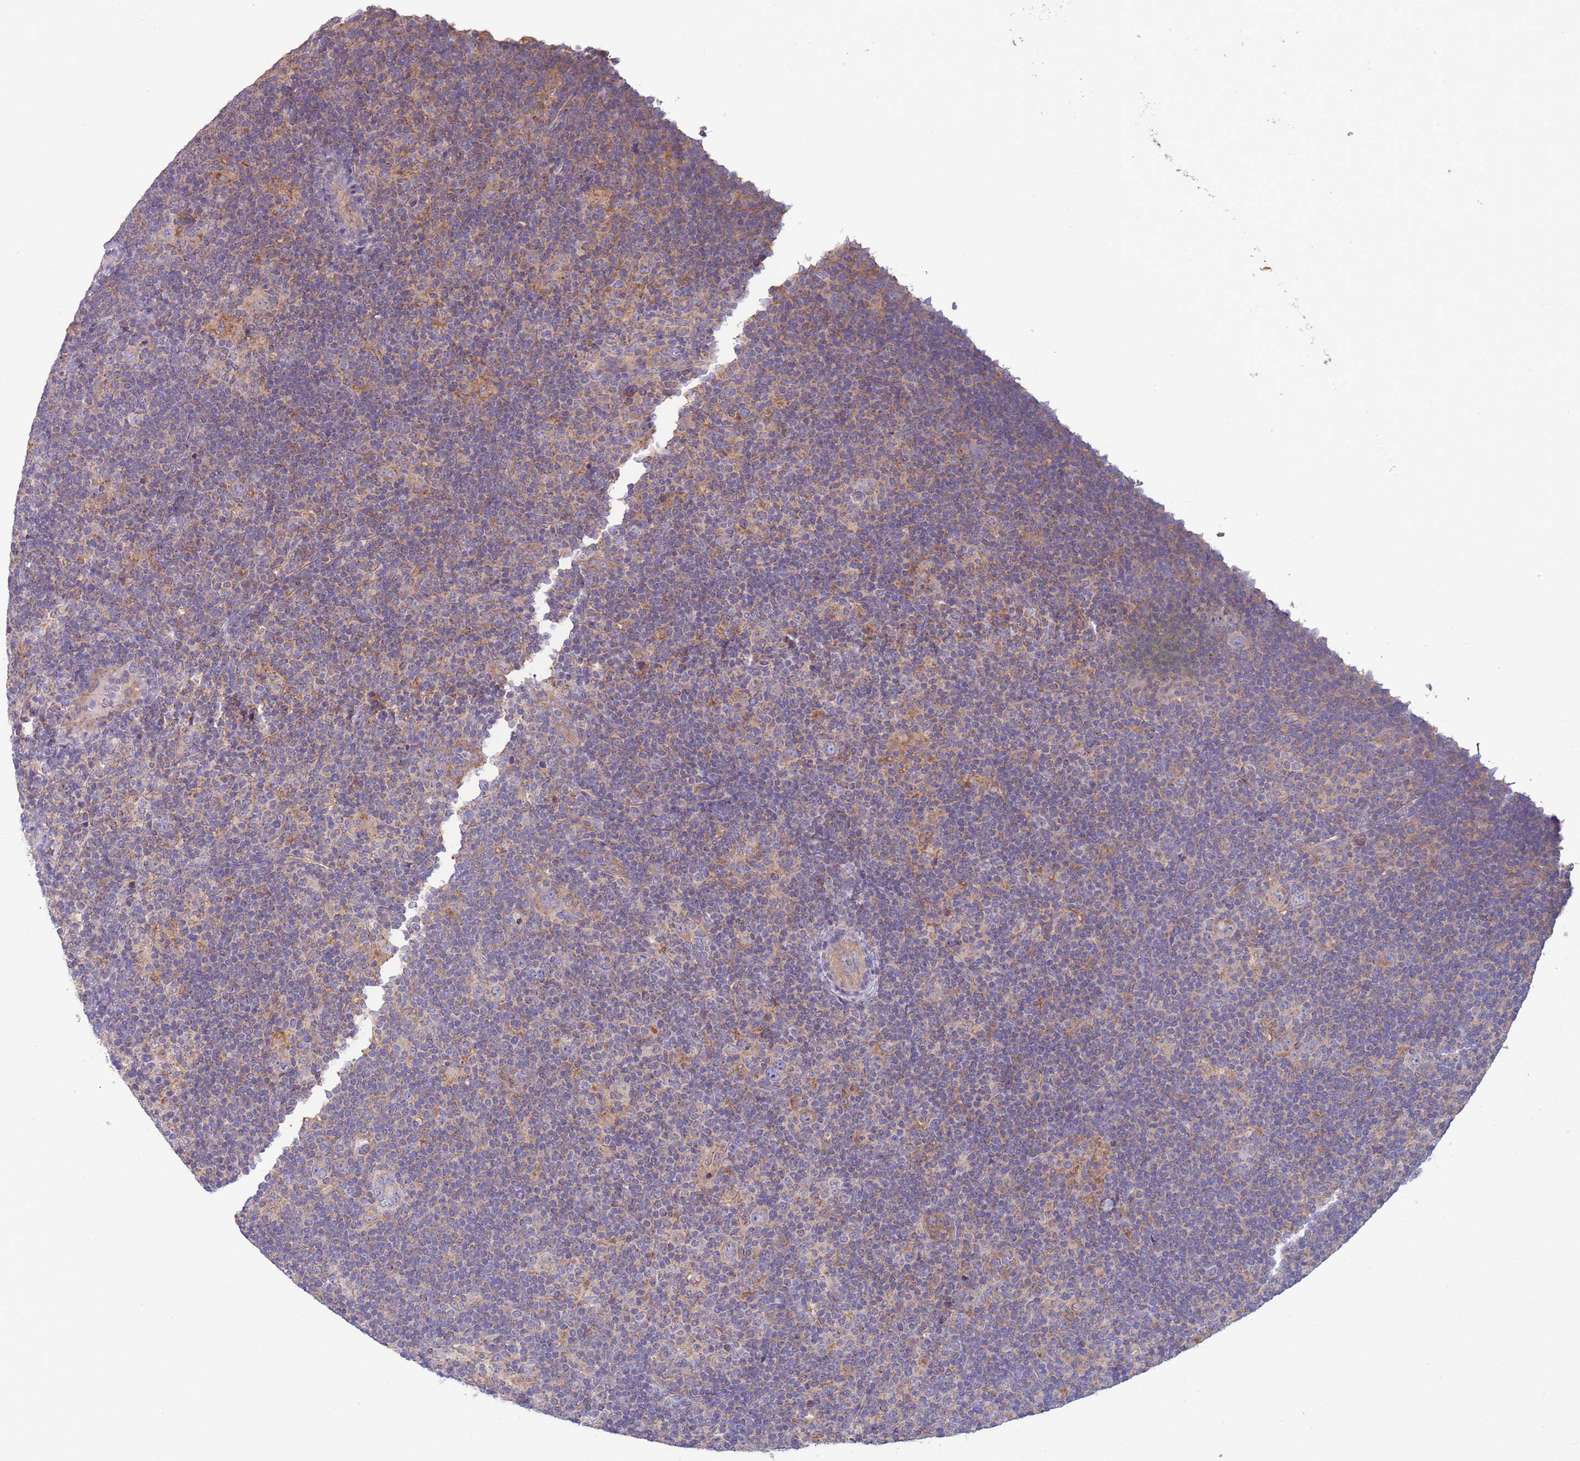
{"staining": {"intensity": "weak", "quantity": "<25%", "location": "cytoplasmic/membranous"}, "tissue": "lymphoma", "cell_type": "Tumor cells", "image_type": "cancer", "snomed": [{"axis": "morphology", "description": "Hodgkin's disease, NOS"}, {"axis": "topography", "description": "Lymph node"}], "caption": "Immunohistochemistry of human Hodgkin's disease demonstrates no staining in tumor cells.", "gene": "UQCRQ", "patient": {"sex": "female", "age": 57}}